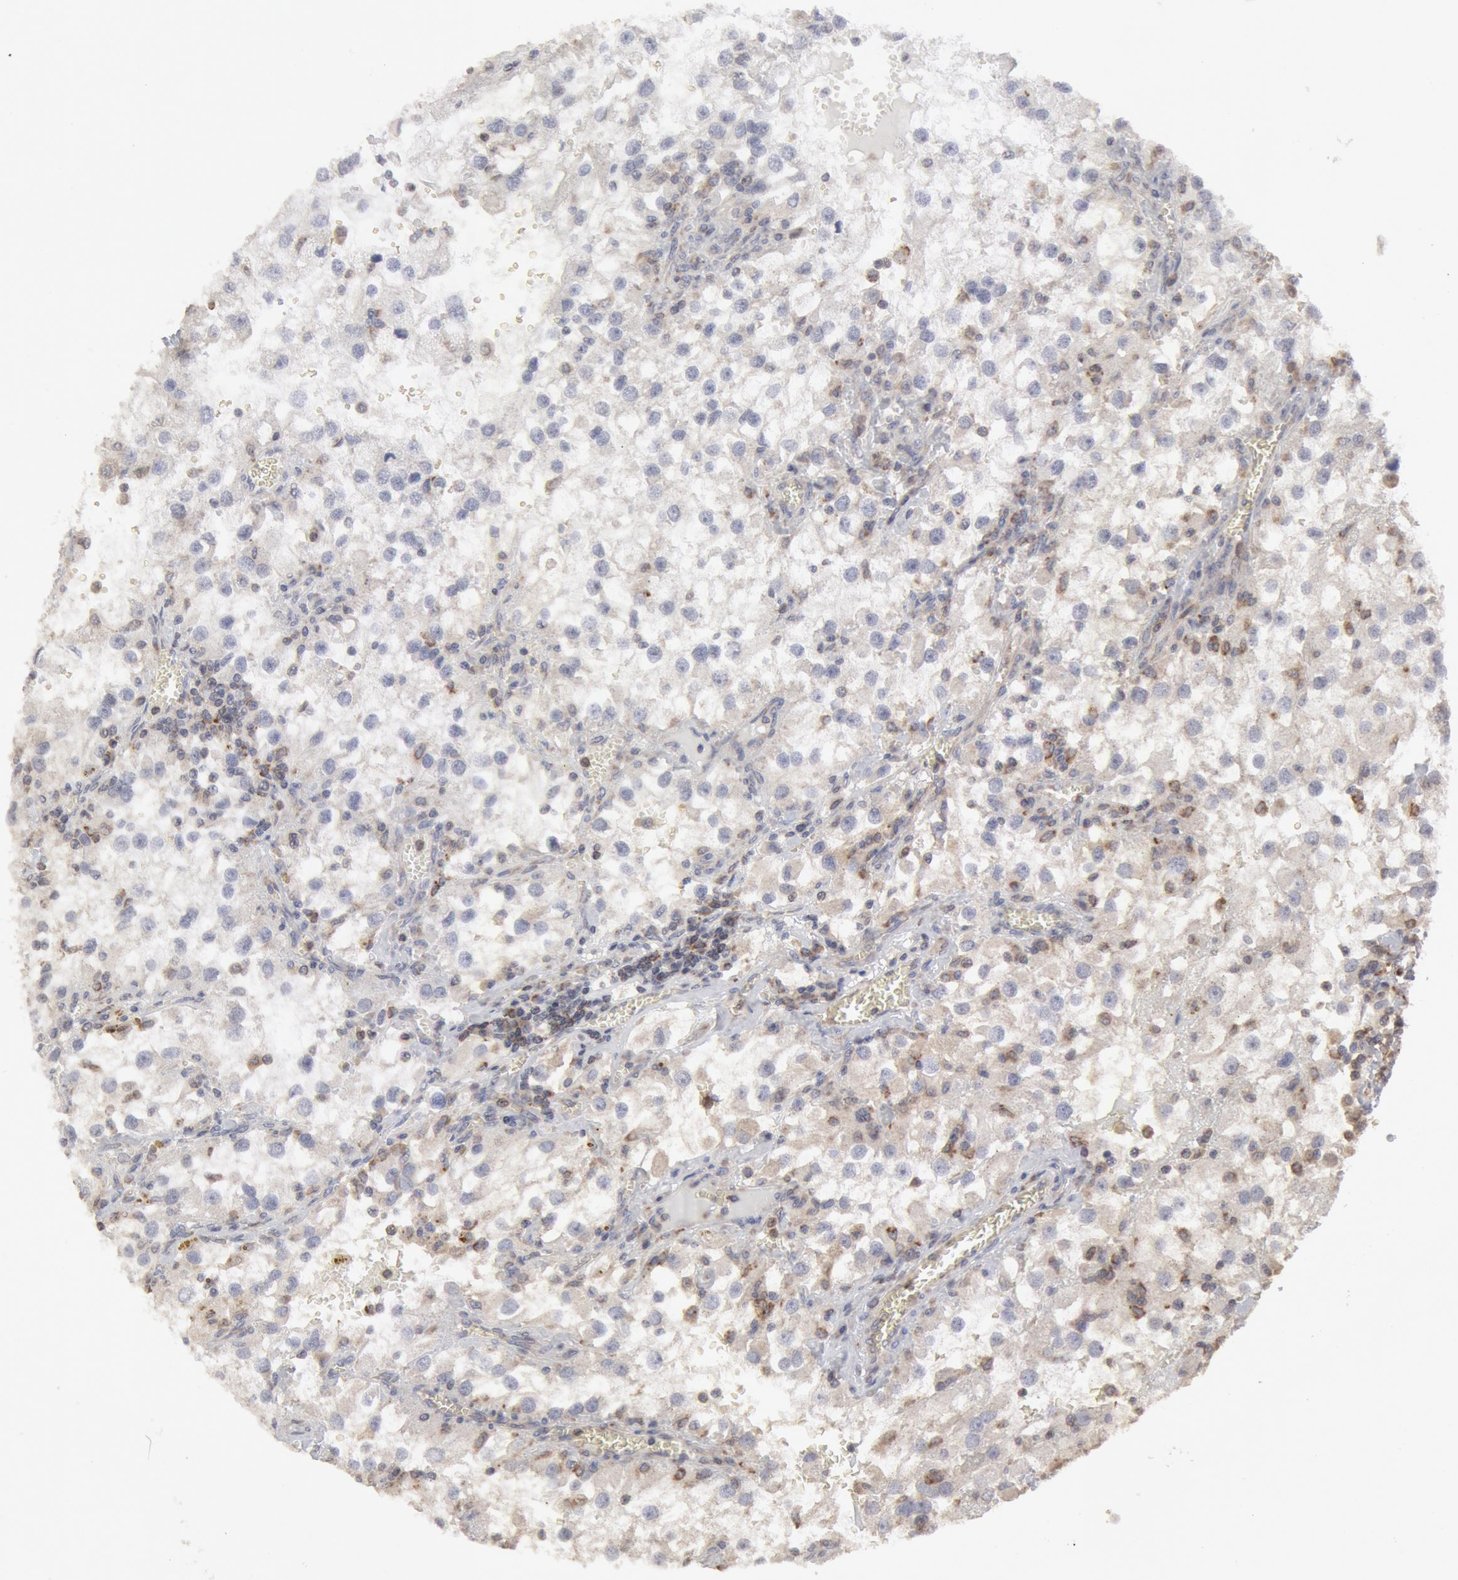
{"staining": {"intensity": "negative", "quantity": "none", "location": "none"}, "tissue": "renal cancer", "cell_type": "Tumor cells", "image_type": "cancer", "snomed": [{"axis": "morphology", "description": "Adenocarcinoma, NOS"}, {"axis": "topography", "description": "Kidney"}], "caption": "The photomicrograph displays no staining of tumor cells in renal cancer (adenocarcinoma).", "gene": "OSBPL8", "patient": {"sex": "female", "age": 52}}